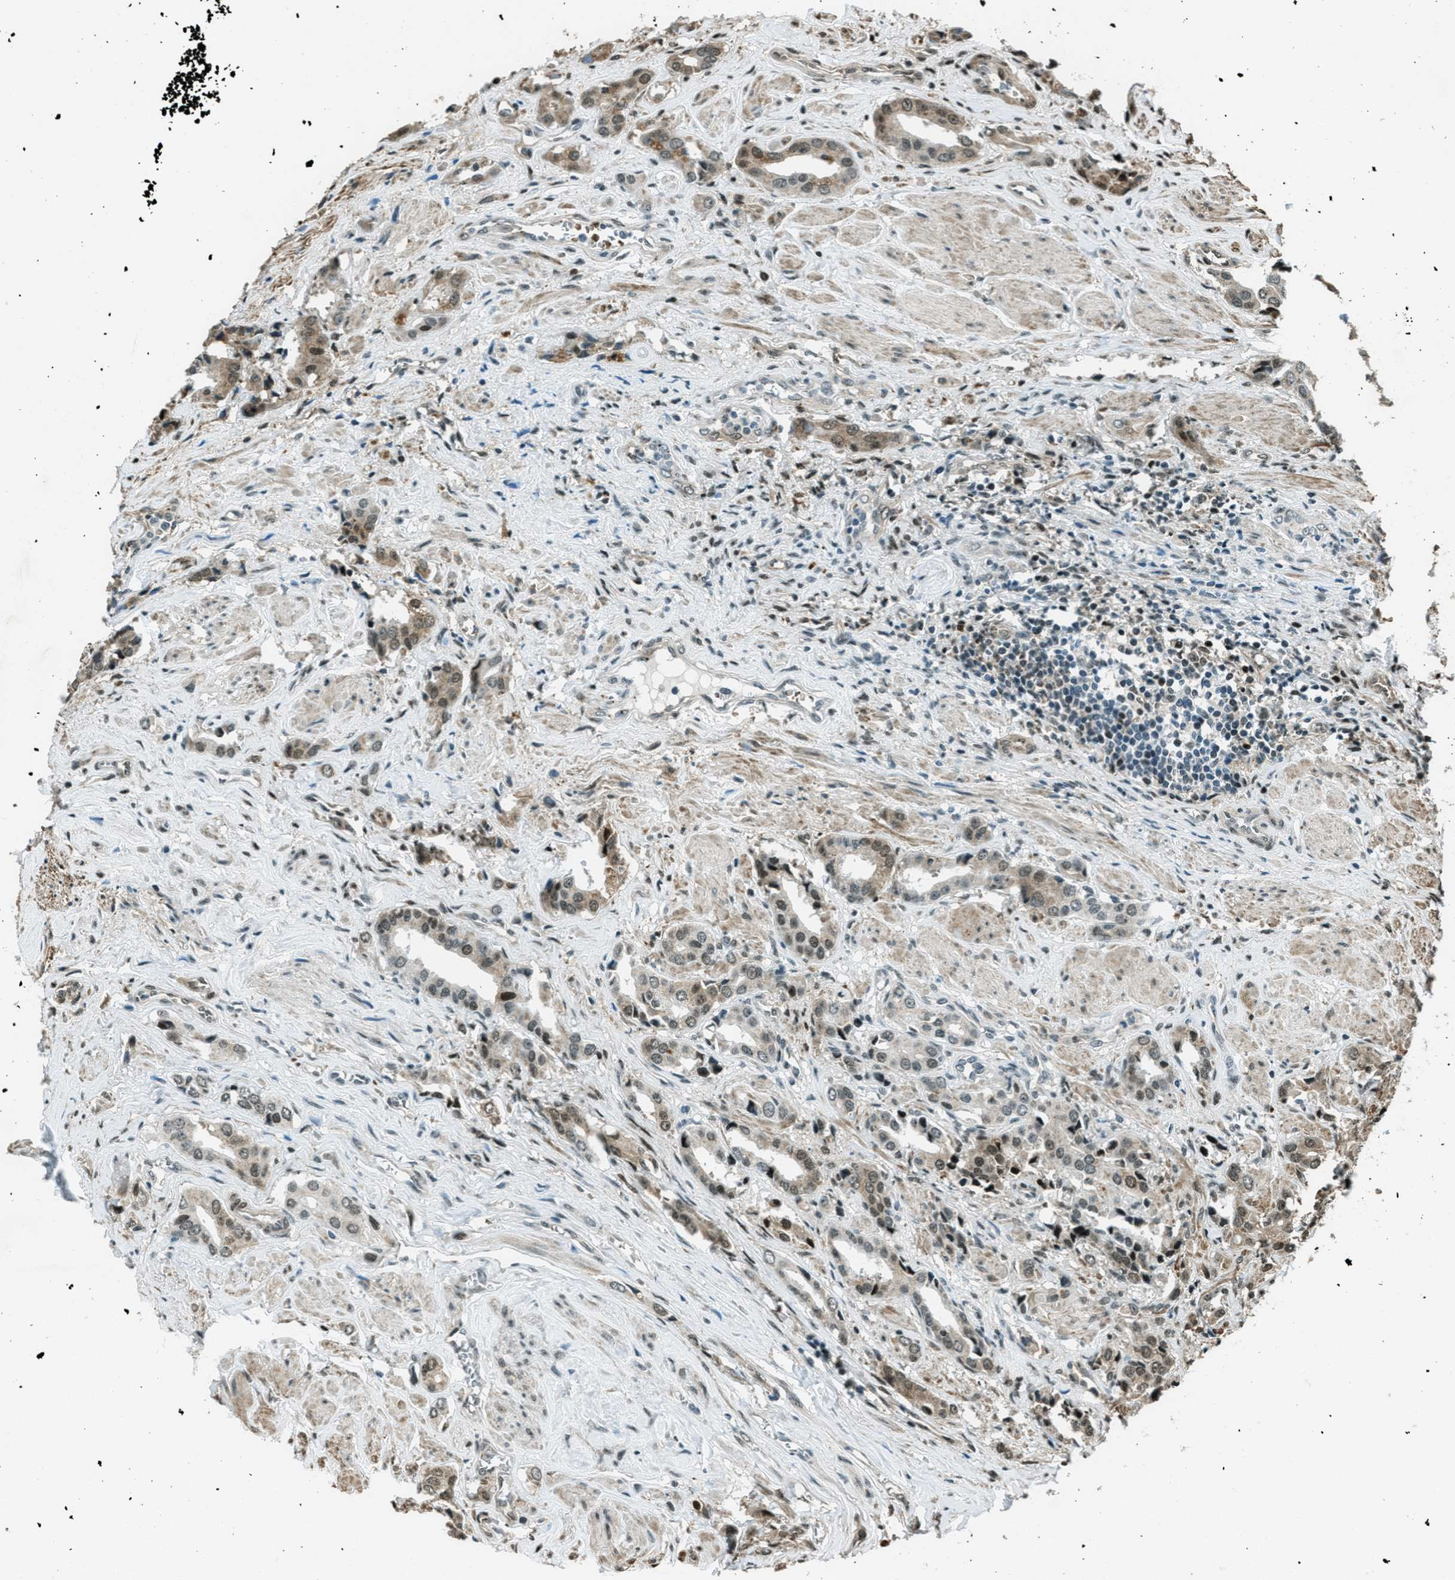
{"staining": {"intensity": "weak", "quantity": "25%-75%", "location": "cytoplasmic/membranous,nuclear"}, "tissue": "prostate cancer", "cell_type": "Tumor cells", "image_type": "cancer", "snomed": [{"axis": "morphology", "description": "Adenocarcinoma, High grade"}, {"axis": "topography", "description": "Prostate"}], "caption": "Protein expression by immunohistochemistry shows weak cytoplasmic/membranous and nuclear positivity in approximately 25%-75% of tumor cells in prostate cancer (high-grade adenocarcinoma).", "gene": "TARDBP", "patient": {"sex": "male", "age": 52}}